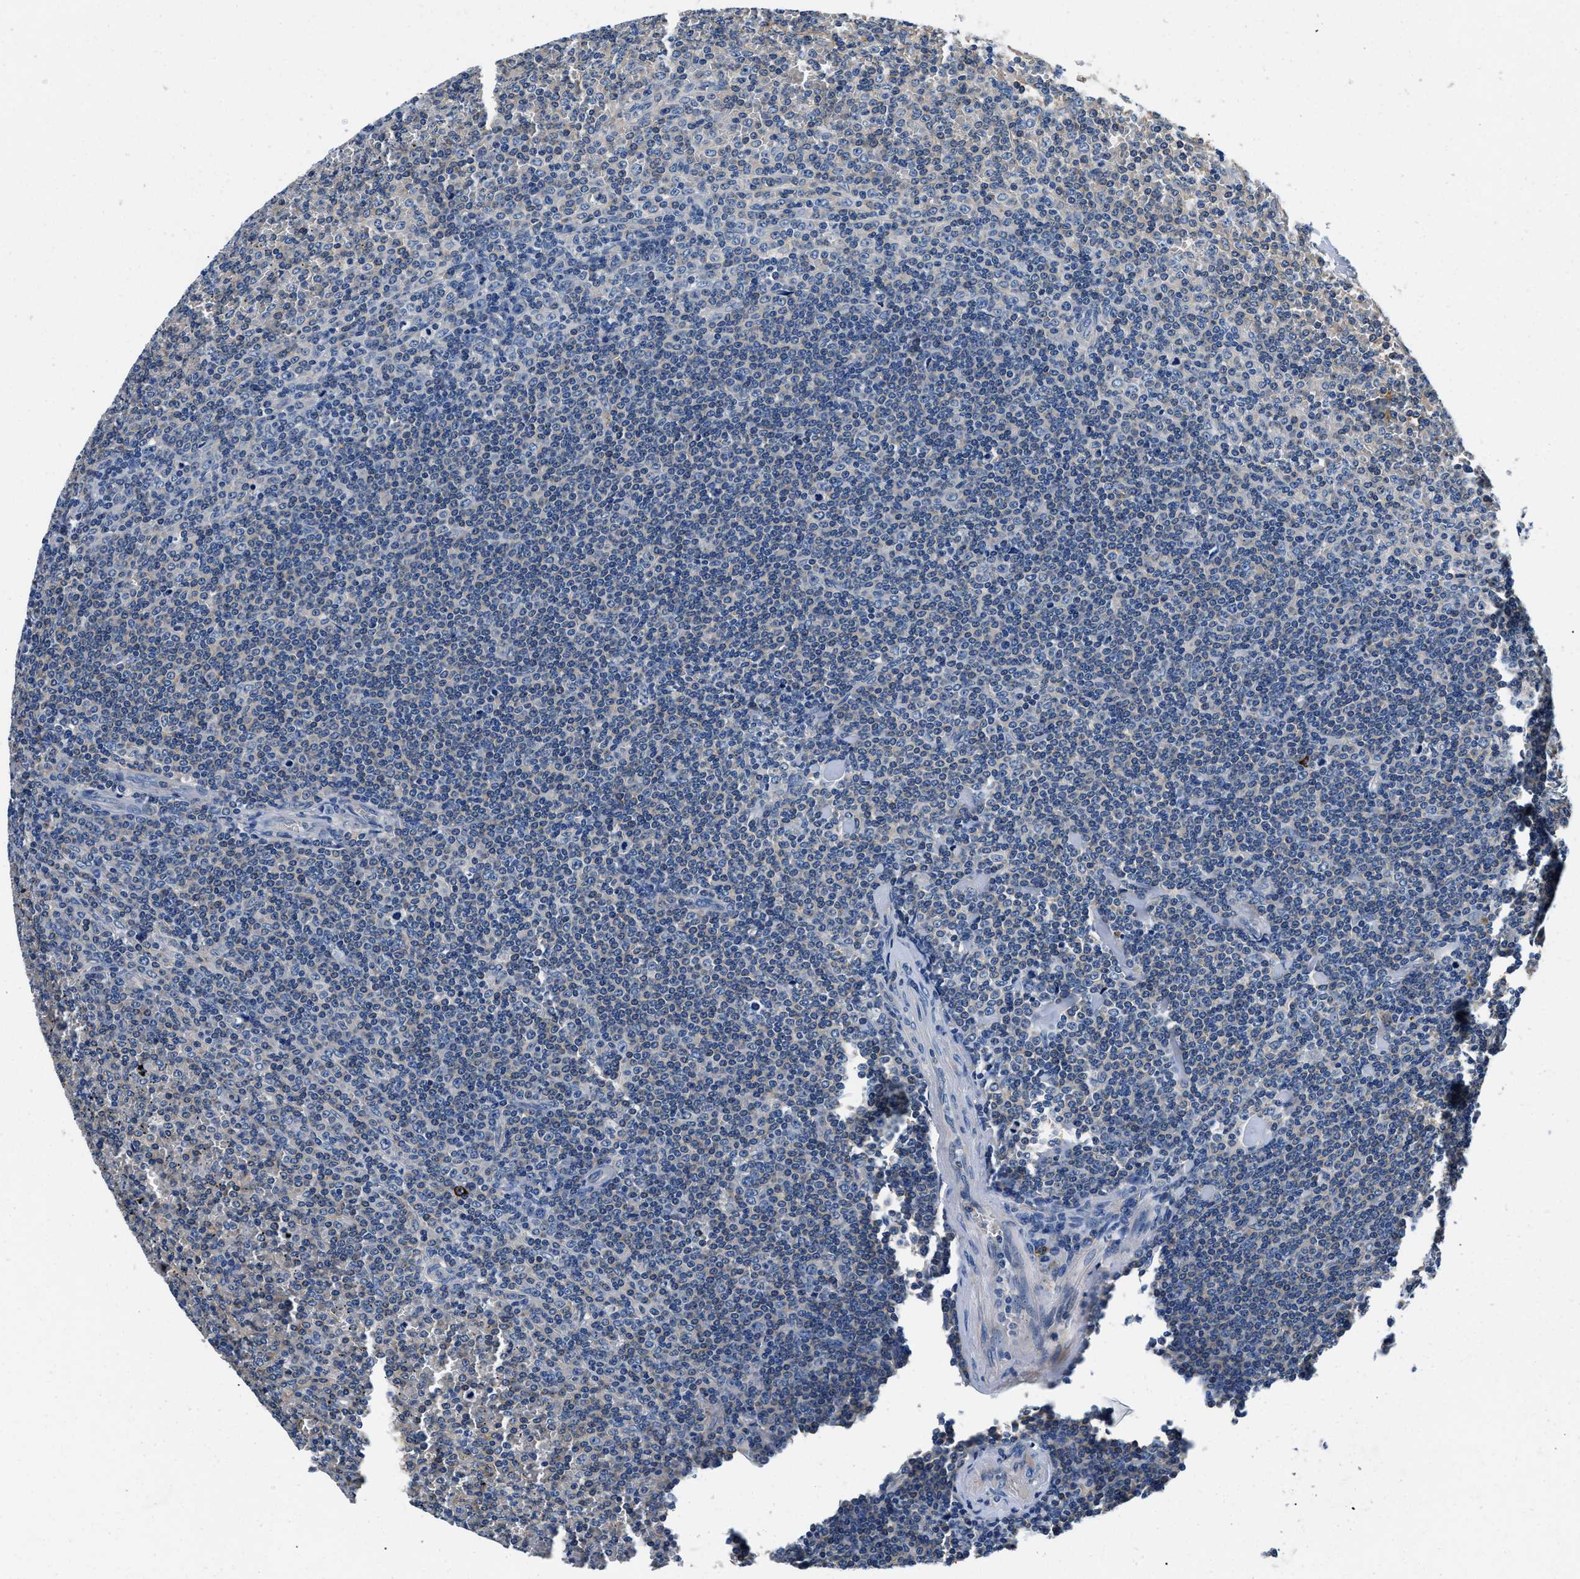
{"staining": {"intensity": "negative", "quantity": "none", "location": "none"}, "tissue": "lymphoma", "cell_type": "Tumor cells", "image_type": "cancer", "snomed": [{"axis": "morphology", "description": "Malignant lymphoma, non-Hodgkin's type, Low grade"}, {"axis": "topography", "description": "Spleen"}], "caption": "There is no significant expression in tumor cells of lymphoma.", "gene": "ZFAND3", "patient": {"sex": "female", "age": 19}}